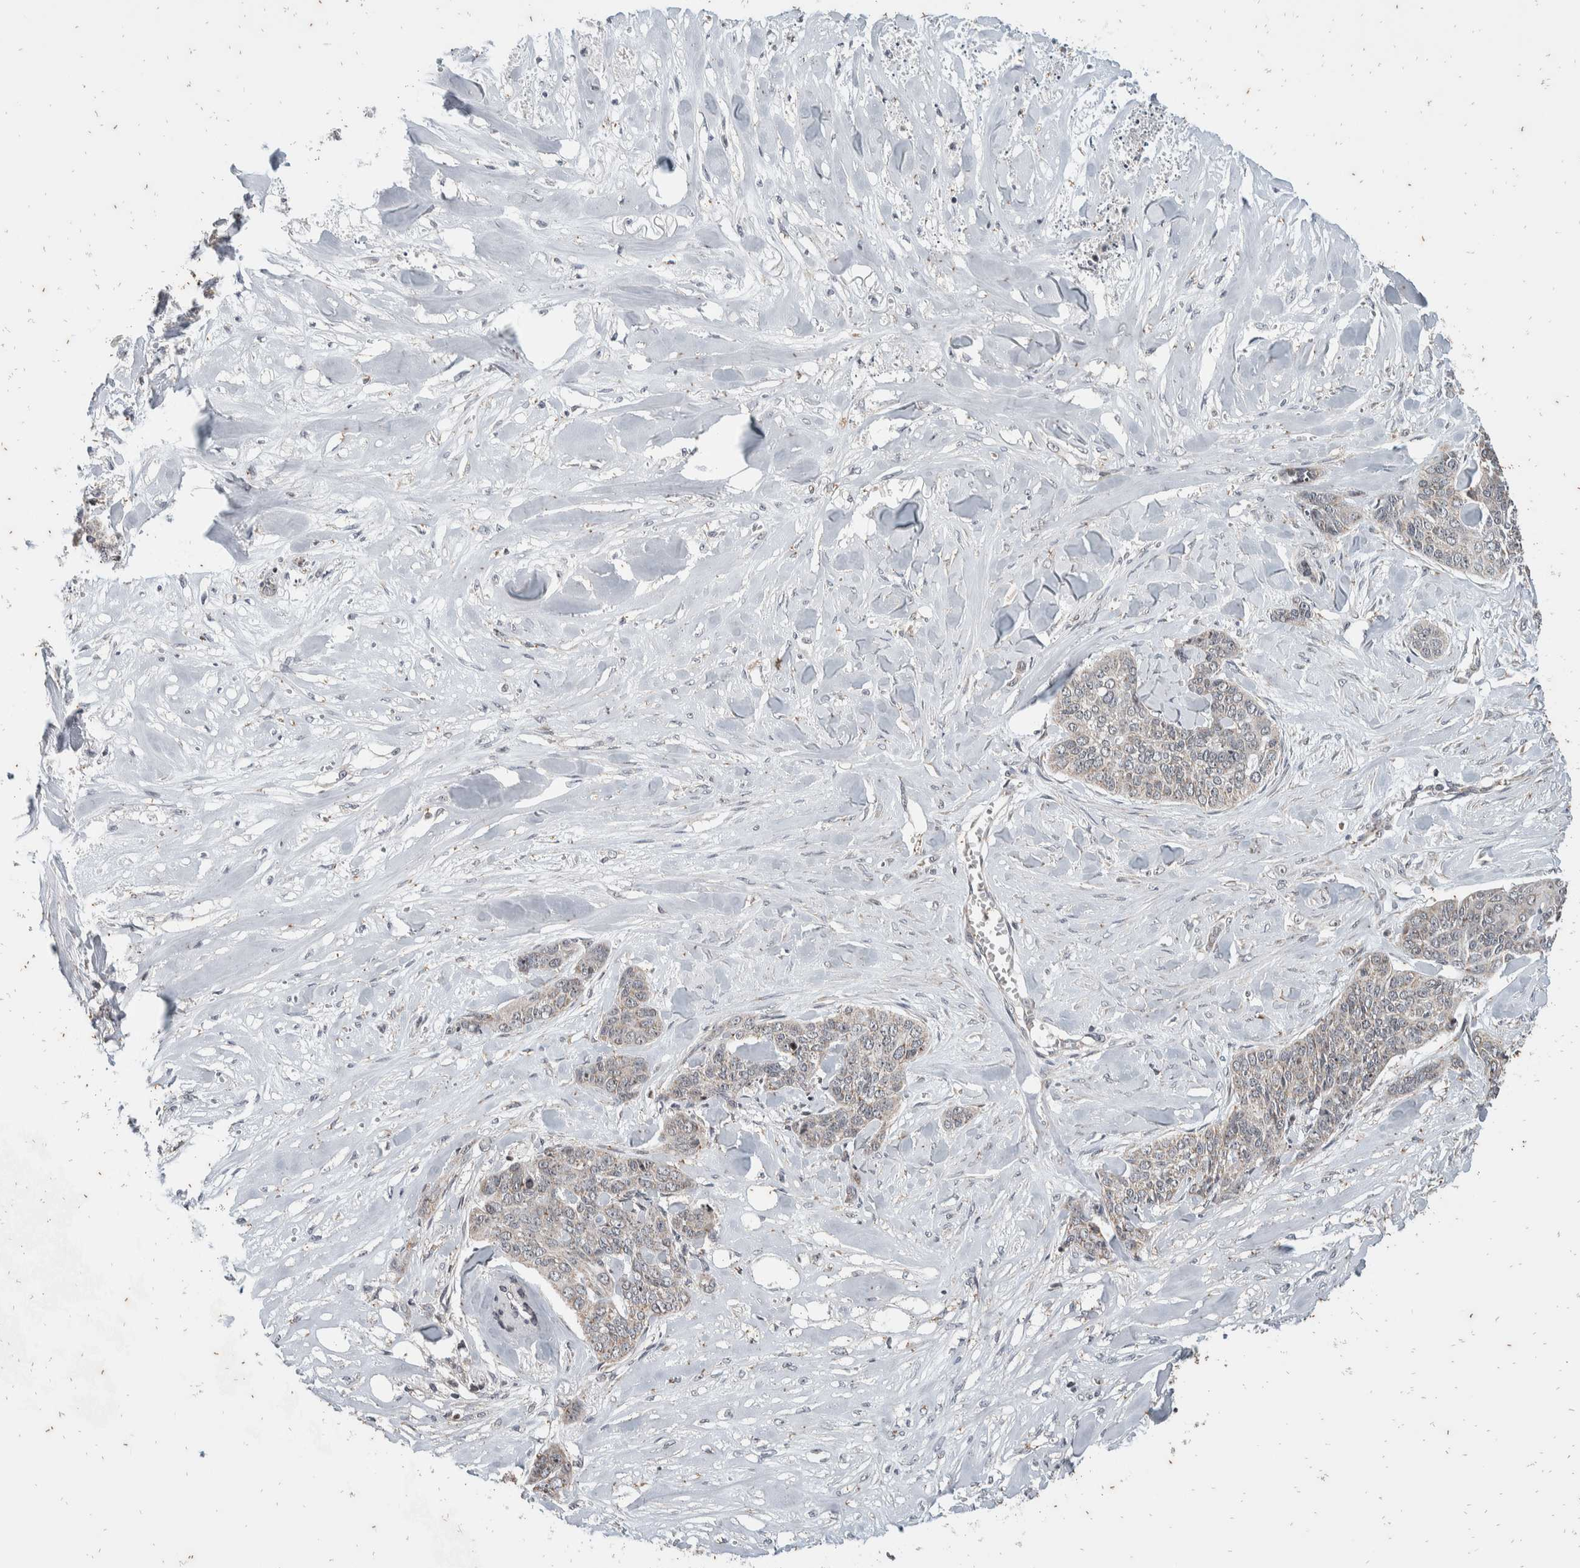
{"staining": {"intensity": "negative", "quantity": "none", "location": "none"}, "tissue": "skin cancer", "cell_type": "Tumor cells", "image_type": "cancer", "snomed": [{"axis": "morphology", "description": "Basal cell carcinoma"}, {"axis": "topography", "description": "Skin"}], "caption": "High power microscopy image of an immunohistochemistry histopathology image of skin cancer, revealing no significant positivity in tumor cells. (DAB (3,3'-diaminobenzidine) immunohistochemistry (IHC) visualized using brightfield microscopy, high magnification).", "gene": "ATXN7L1", "patient": {"sex": "female", "age": 64}}